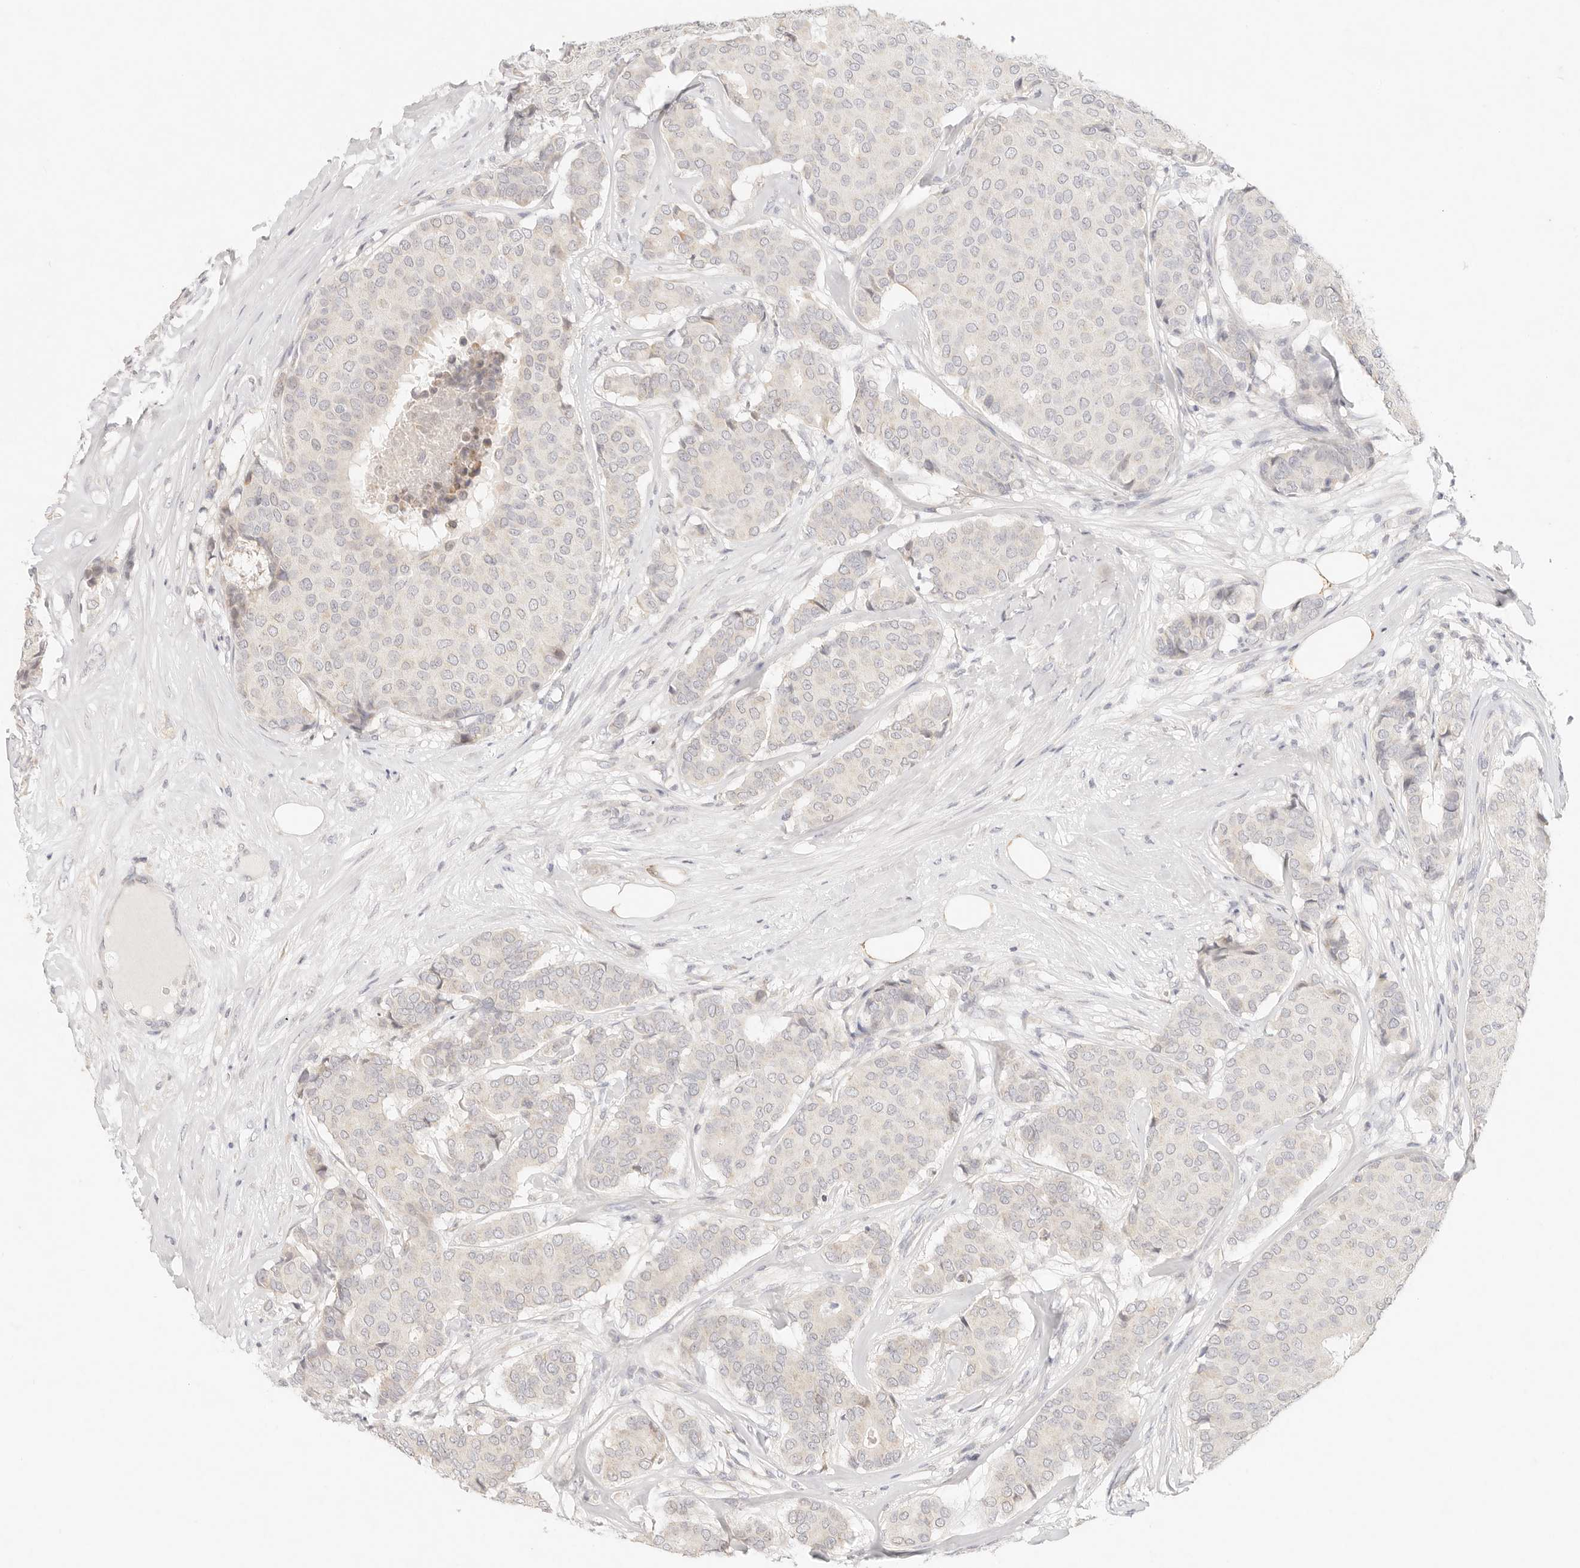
{"staining": {"intensity": "negative", "quantity": "none", "location": "none"}, "tissue": "breast cancer", "cell_type": "Tumor cells", "image_type": "cancer", "snomed": [{"axis": "morphology", "description": "Duct carcinoma"}, {"axis": "topography", "description": "Breast"}], "caption": "This image is of breast cancer (invasive ductal carcinoma) stained with immunohistochemistry to label a protein in brown with the nuclei are counter-stained blue. There is no staining in tumor cells.", "gene": "GPR156", "patient": {"sex": "female", "age": 75}}